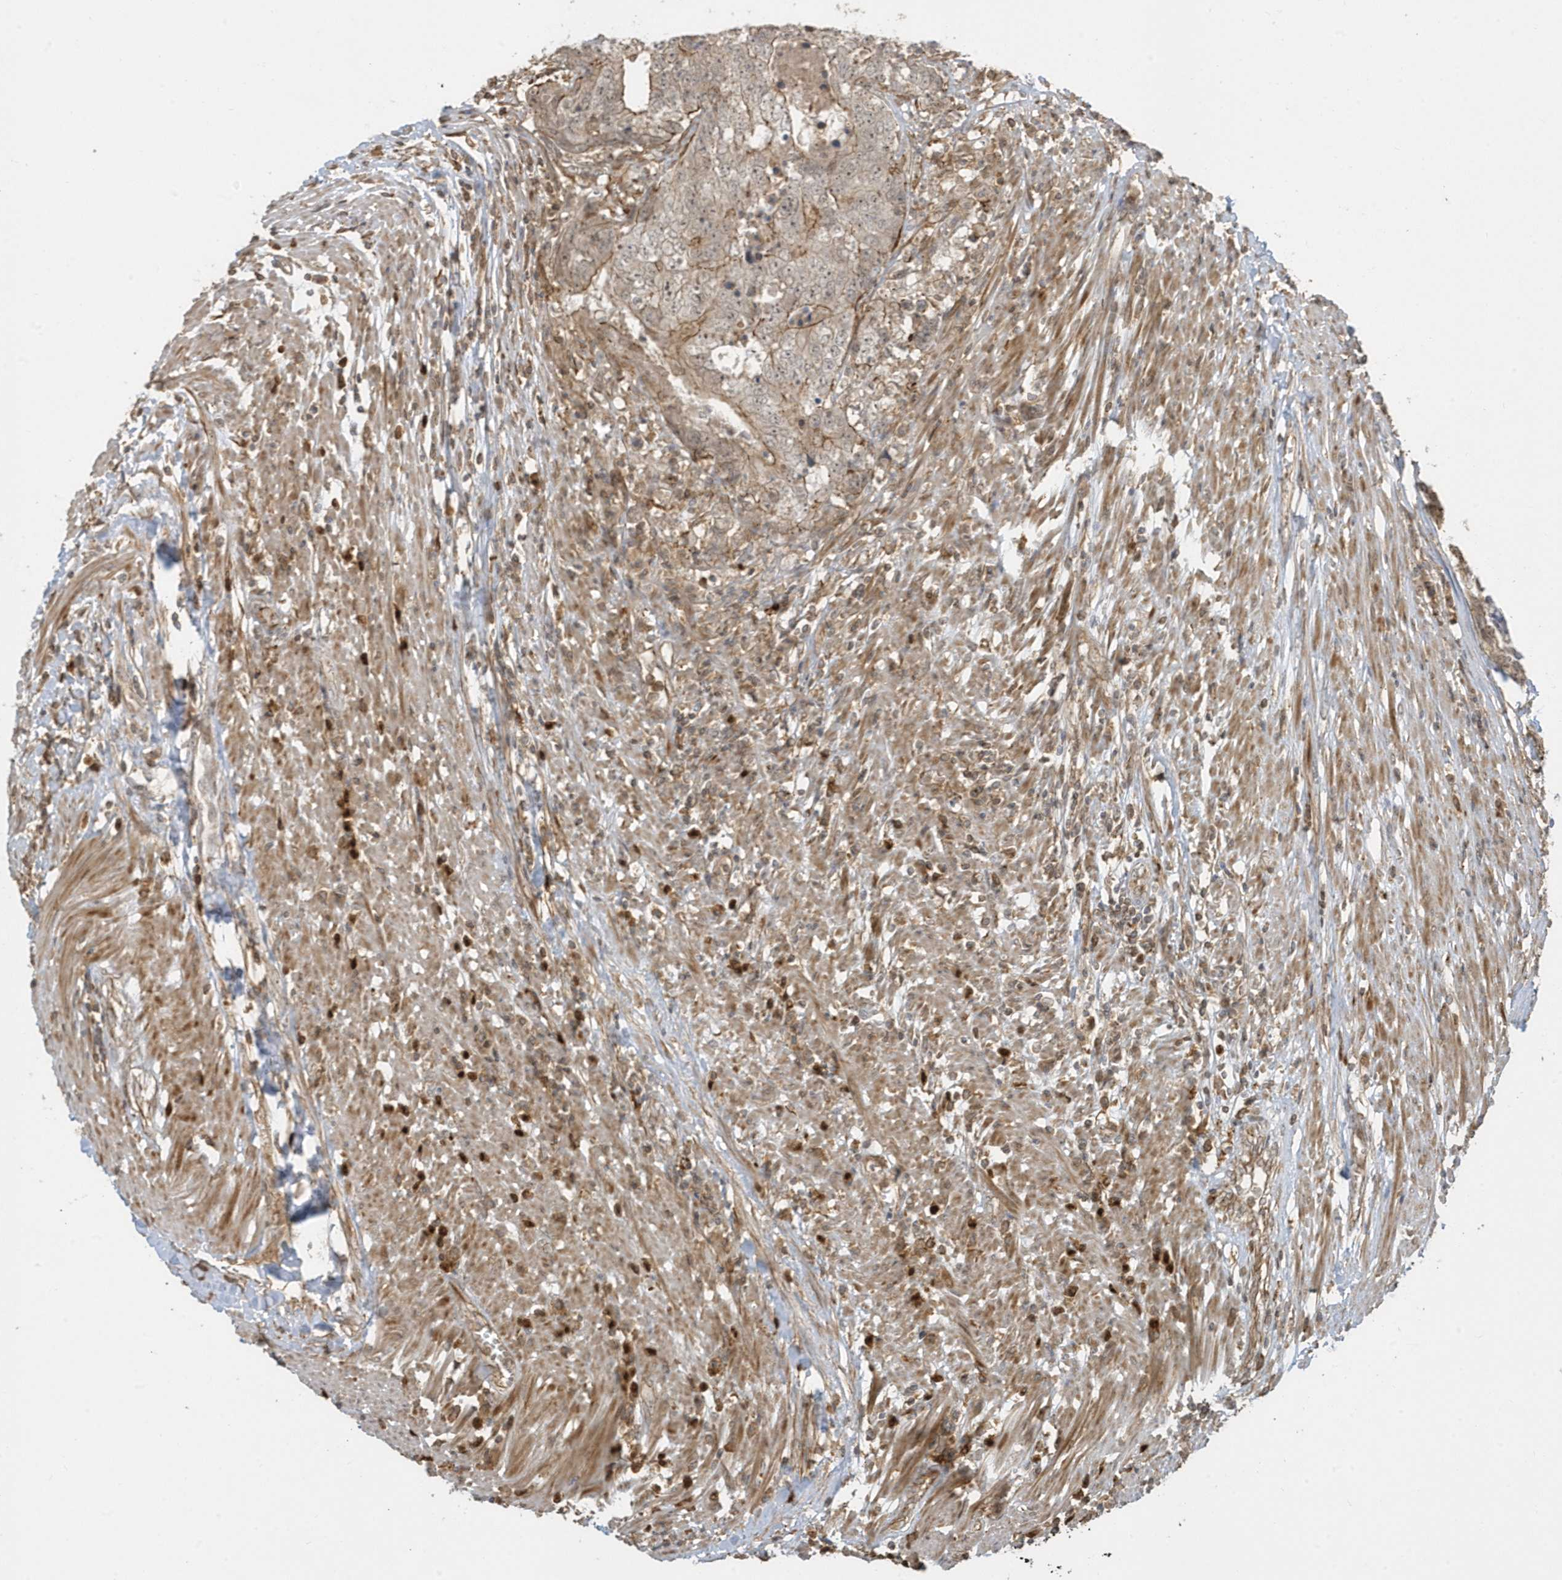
{"staining": {"intensity": "weak", "quantity": "25%-75%", "location": "cytoplasmic/membranous,nuclear"}, "tissue": "colorectal cancer", "cell_type": "Tumor cells", "image_type": "cancer", "snomed": [{"axis": "morphology", "description": "Adenocarcinoma, NOS"}, {"axis": "topography", "description": "Colon"}], "caption": "Immunohistochemical staining of colorectal adenocarcinoma reveals low levels of weak cytoplasmic/membranous and nuclear protein positivity in about 25%-75% of tumor cells.", "gene": "ZBTB8A", "patient": {"sex": "female", "age": 67}}